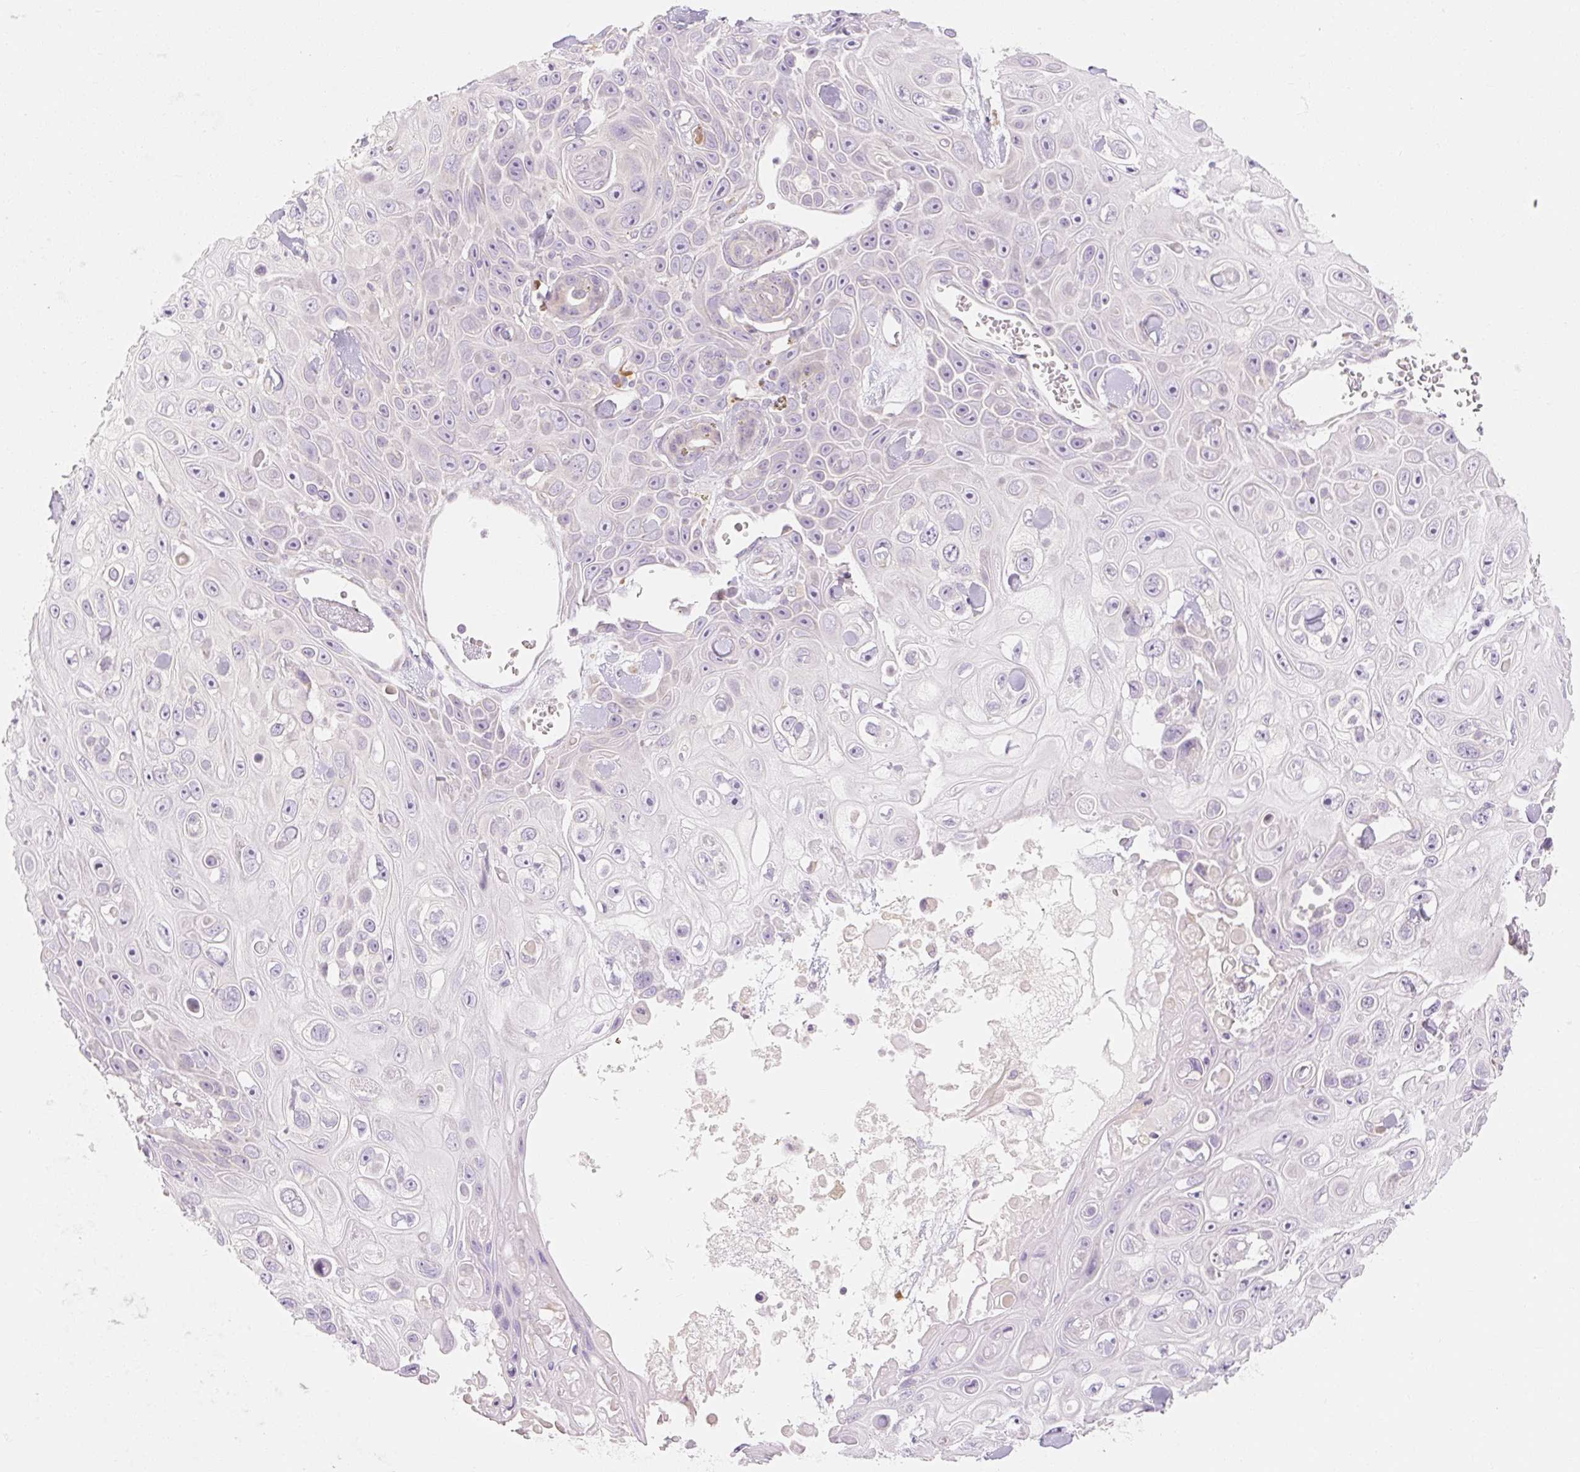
{"staining": {"intensity": "negative", "quantity": "none", "location": "none"}, "tissue": "skin cancer", "cell_type": "Tumor cells", "image_type": "cancer", "snomed": [{"axis": "morphology", "description": "Squamous cell carcinoma, NOS"}, {"axis": "topography", "description": "Skin"}], "caption": "Immunohistochemical staining of skin squamous cell carcinoma exhibits no significant expression in tumor cells.", "gene": "MYO1D", "patient": {"sex": "male", "age": 82}}